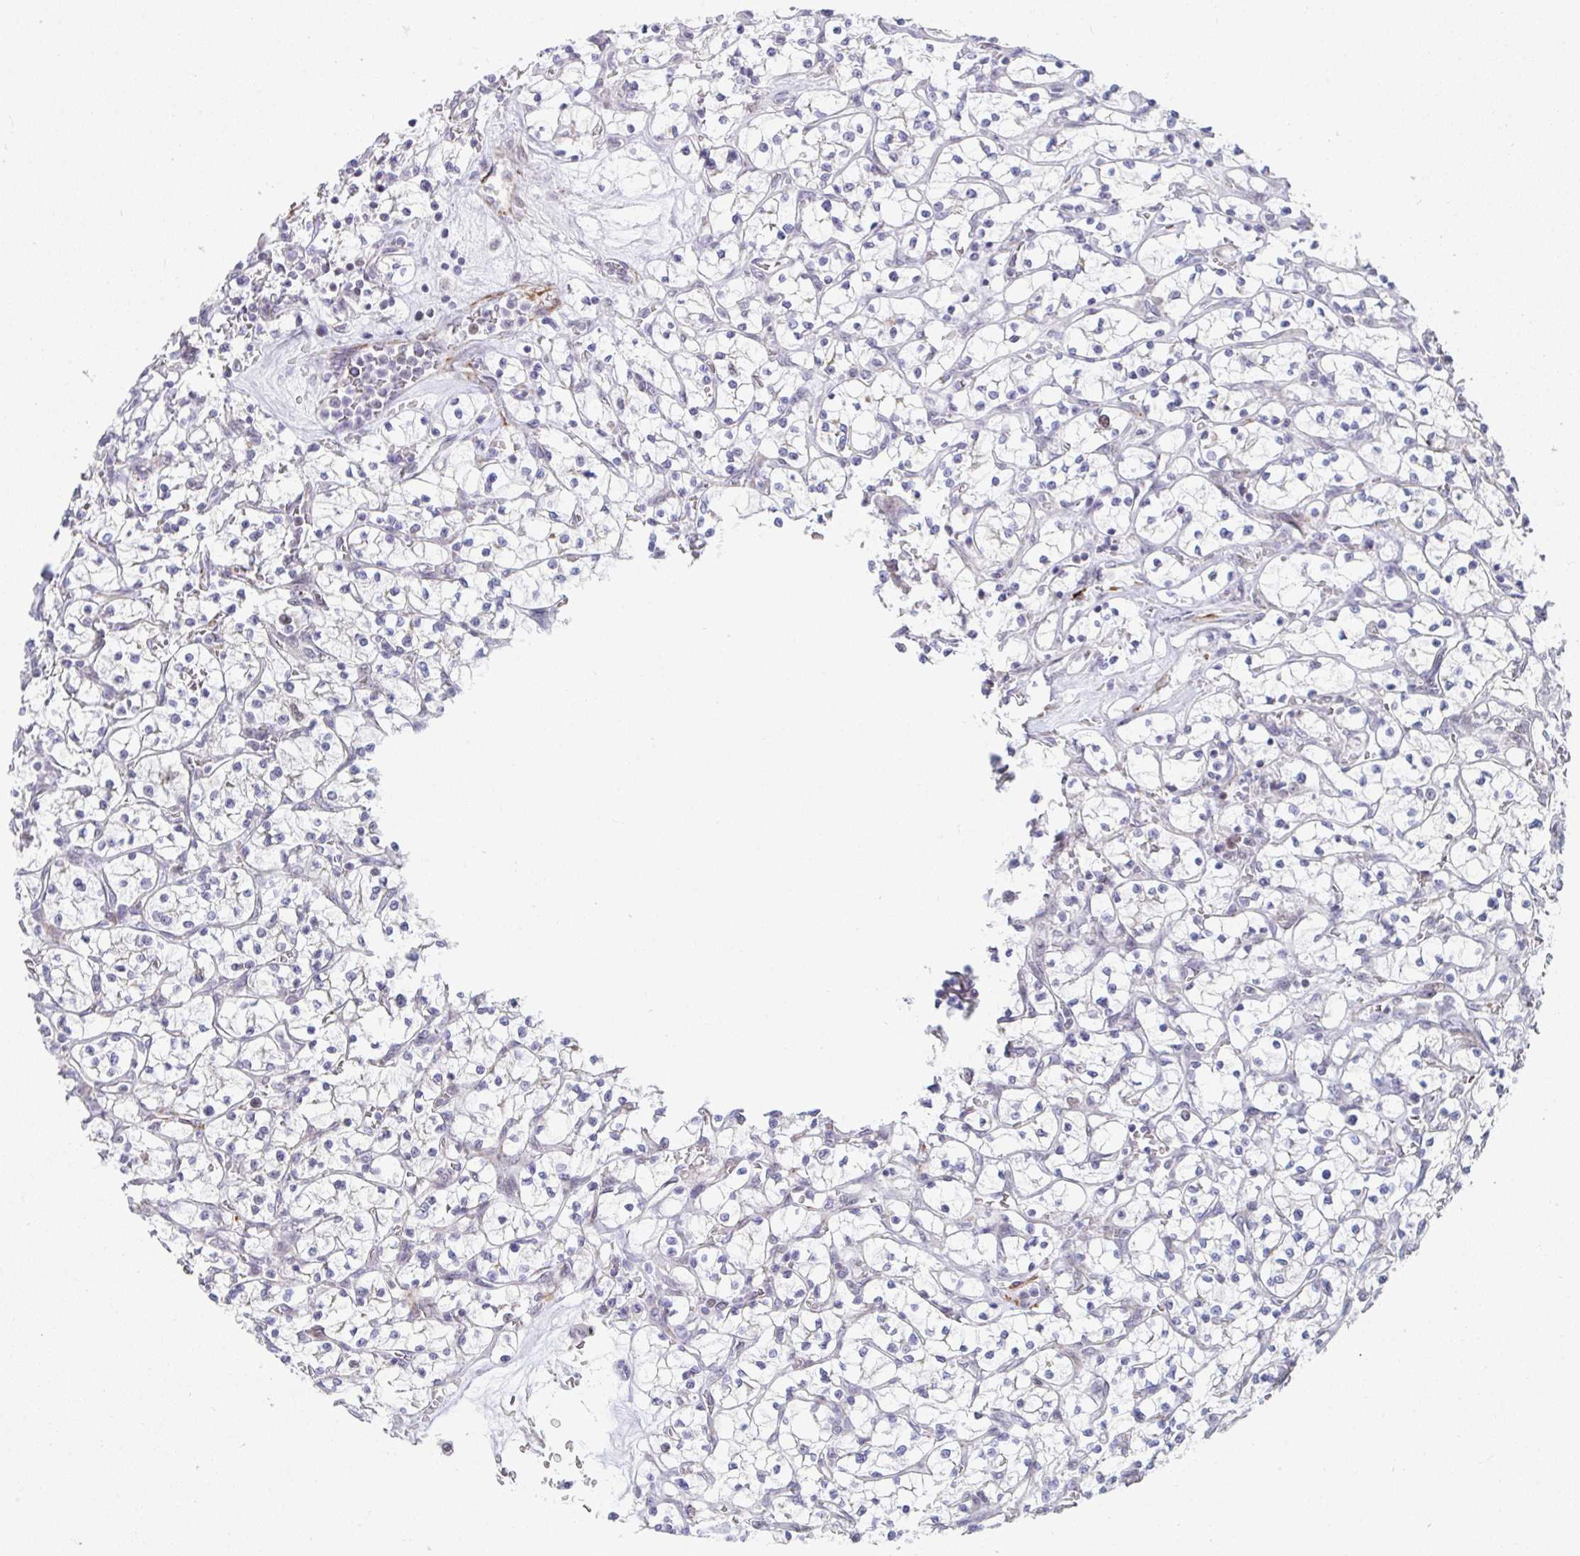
{"staining": {"intensity": "negative", "quantity": "none", "location": "none"}, "tissue": "renal cancer", "cell_type": "Tumor cells", "image_type": "cancer", "snomed": [{"axis": "morphology", "description": "Adenocarcinoma, NOS"}, {"axis": "topography", "description": "Kidney"}], "caption": "There is no significant positivity in tumor cells of renal cancer.", "gene": "GINS2", "patient": {"sex": "female", "age": 64}}